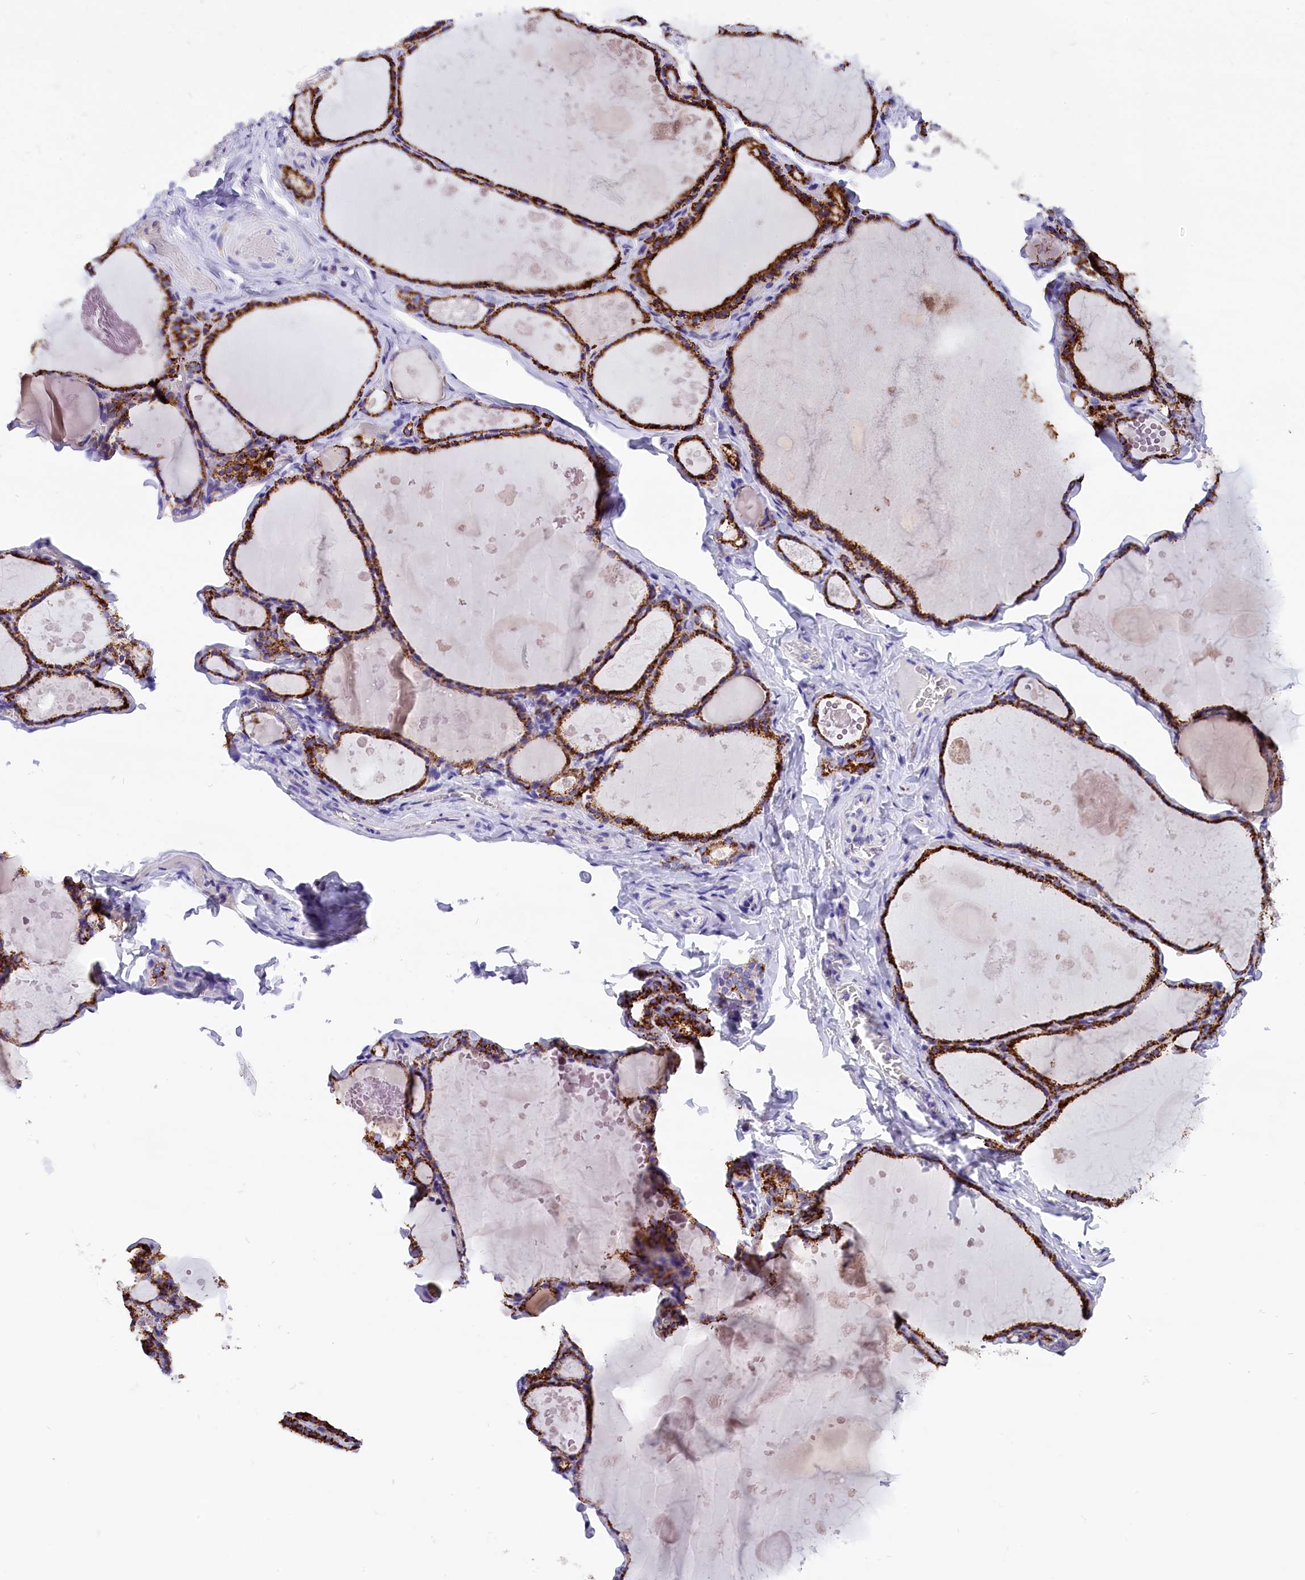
{"staining": {"intensity": "strong", "quantity": ">75%", "location": "cytoplasmic/membranous"}, "tissue": "thyroid gland", "cell_type": "Glandular cells", "image_type": "normal", "snomed": [{"axis": "morphology", "description": "Normal tissue, NOS"}, {"axis": "topography", "description": "Thyroid gland"}], "caption": "The immunohistochemical stain shows strong cytoplasmic/membranous positivity in glandular cells of normal thyroid gland.", "gene": "ABAT", "patient": {"sex": "male", "age": 56}}